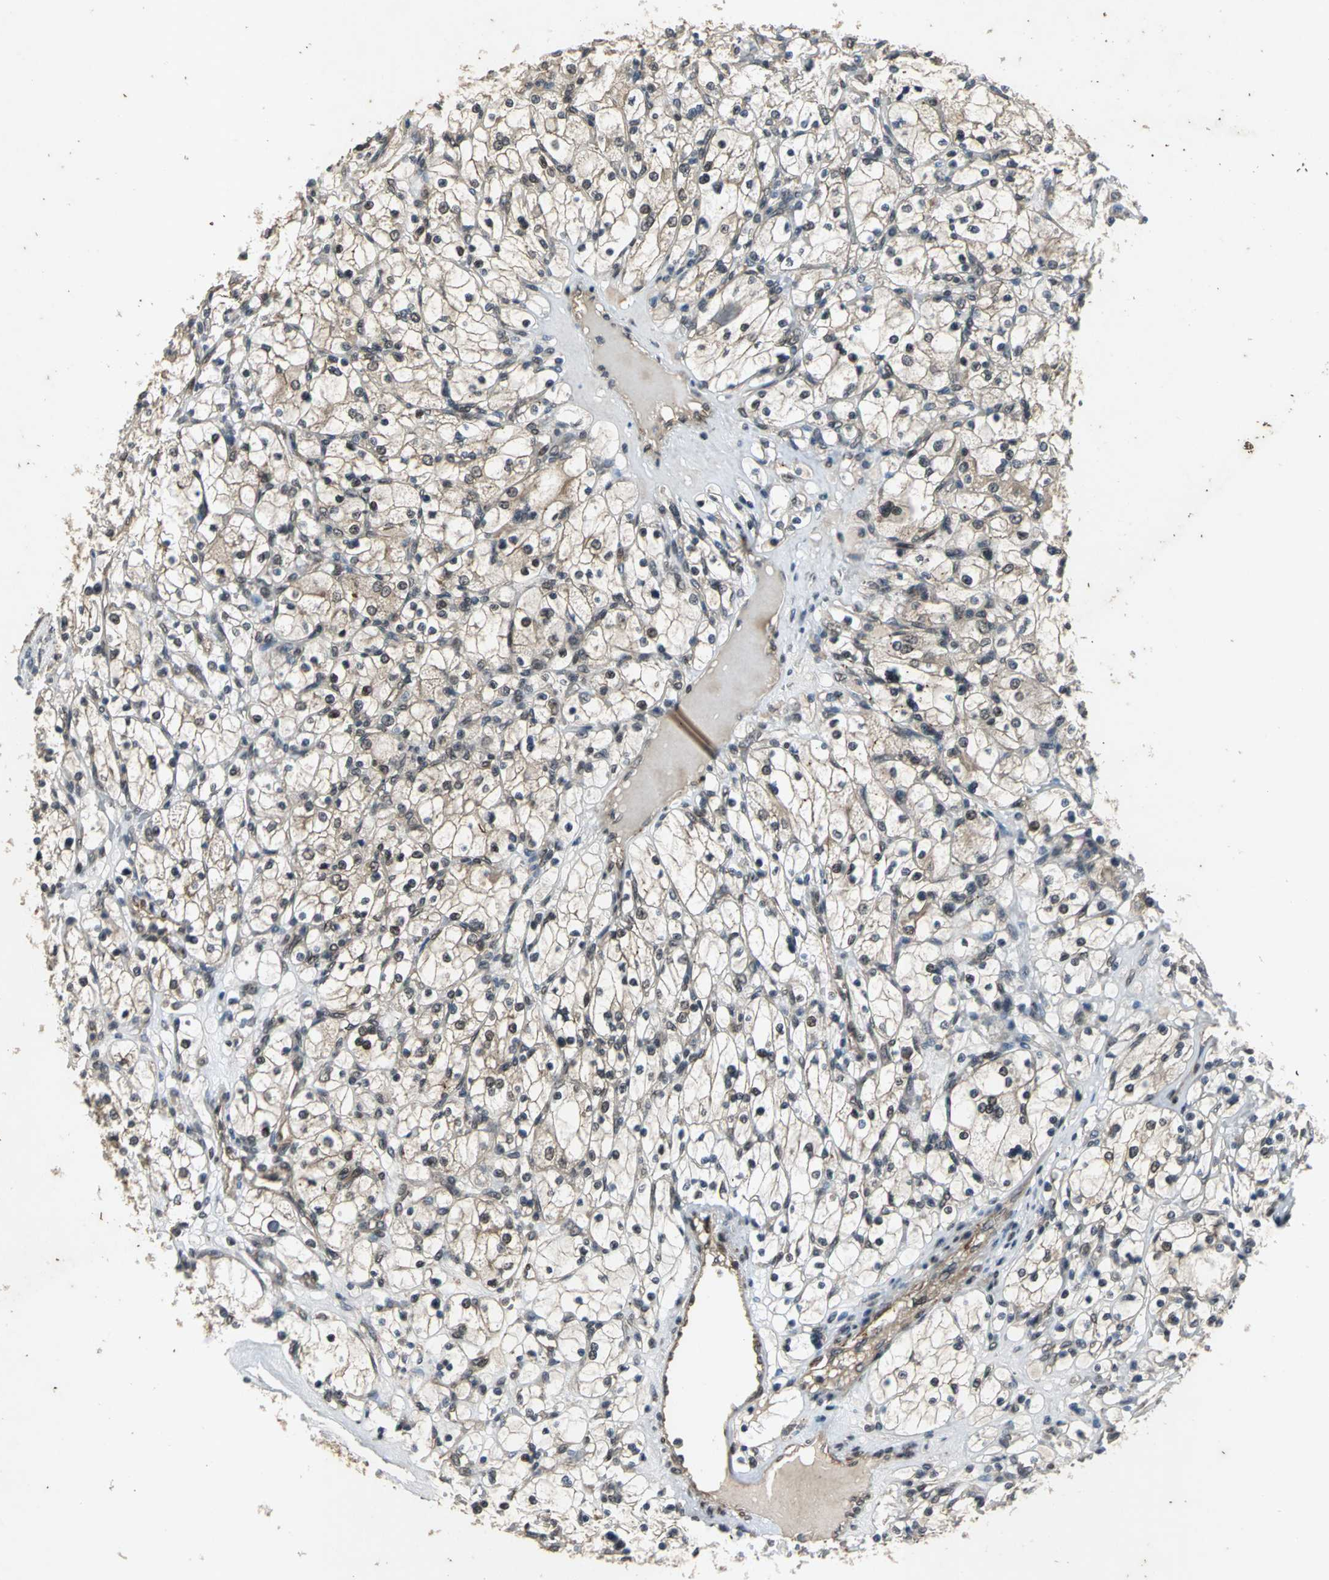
{"staining": {"intensity": "weak", "quantity": "<25%", "location": "nuclear"}, "tissue": "renal cancer", "cell_type": "Tumor cells", "image_type": "cancer", "snomed": [{"axis": "morphology", "description": "Adenocarcinoma, NOS"}, {"axis": "topography", "description": "Kidney"}], "caption": "An immunohistochemistry histopathology image of renal cancer (adenocarcinoma) is shown. There is no staining in tumor cells of renal cancer (adenocarcinoma).", "gene": "NOTCH3", "patient": {"sex": "female", "age": 83}}